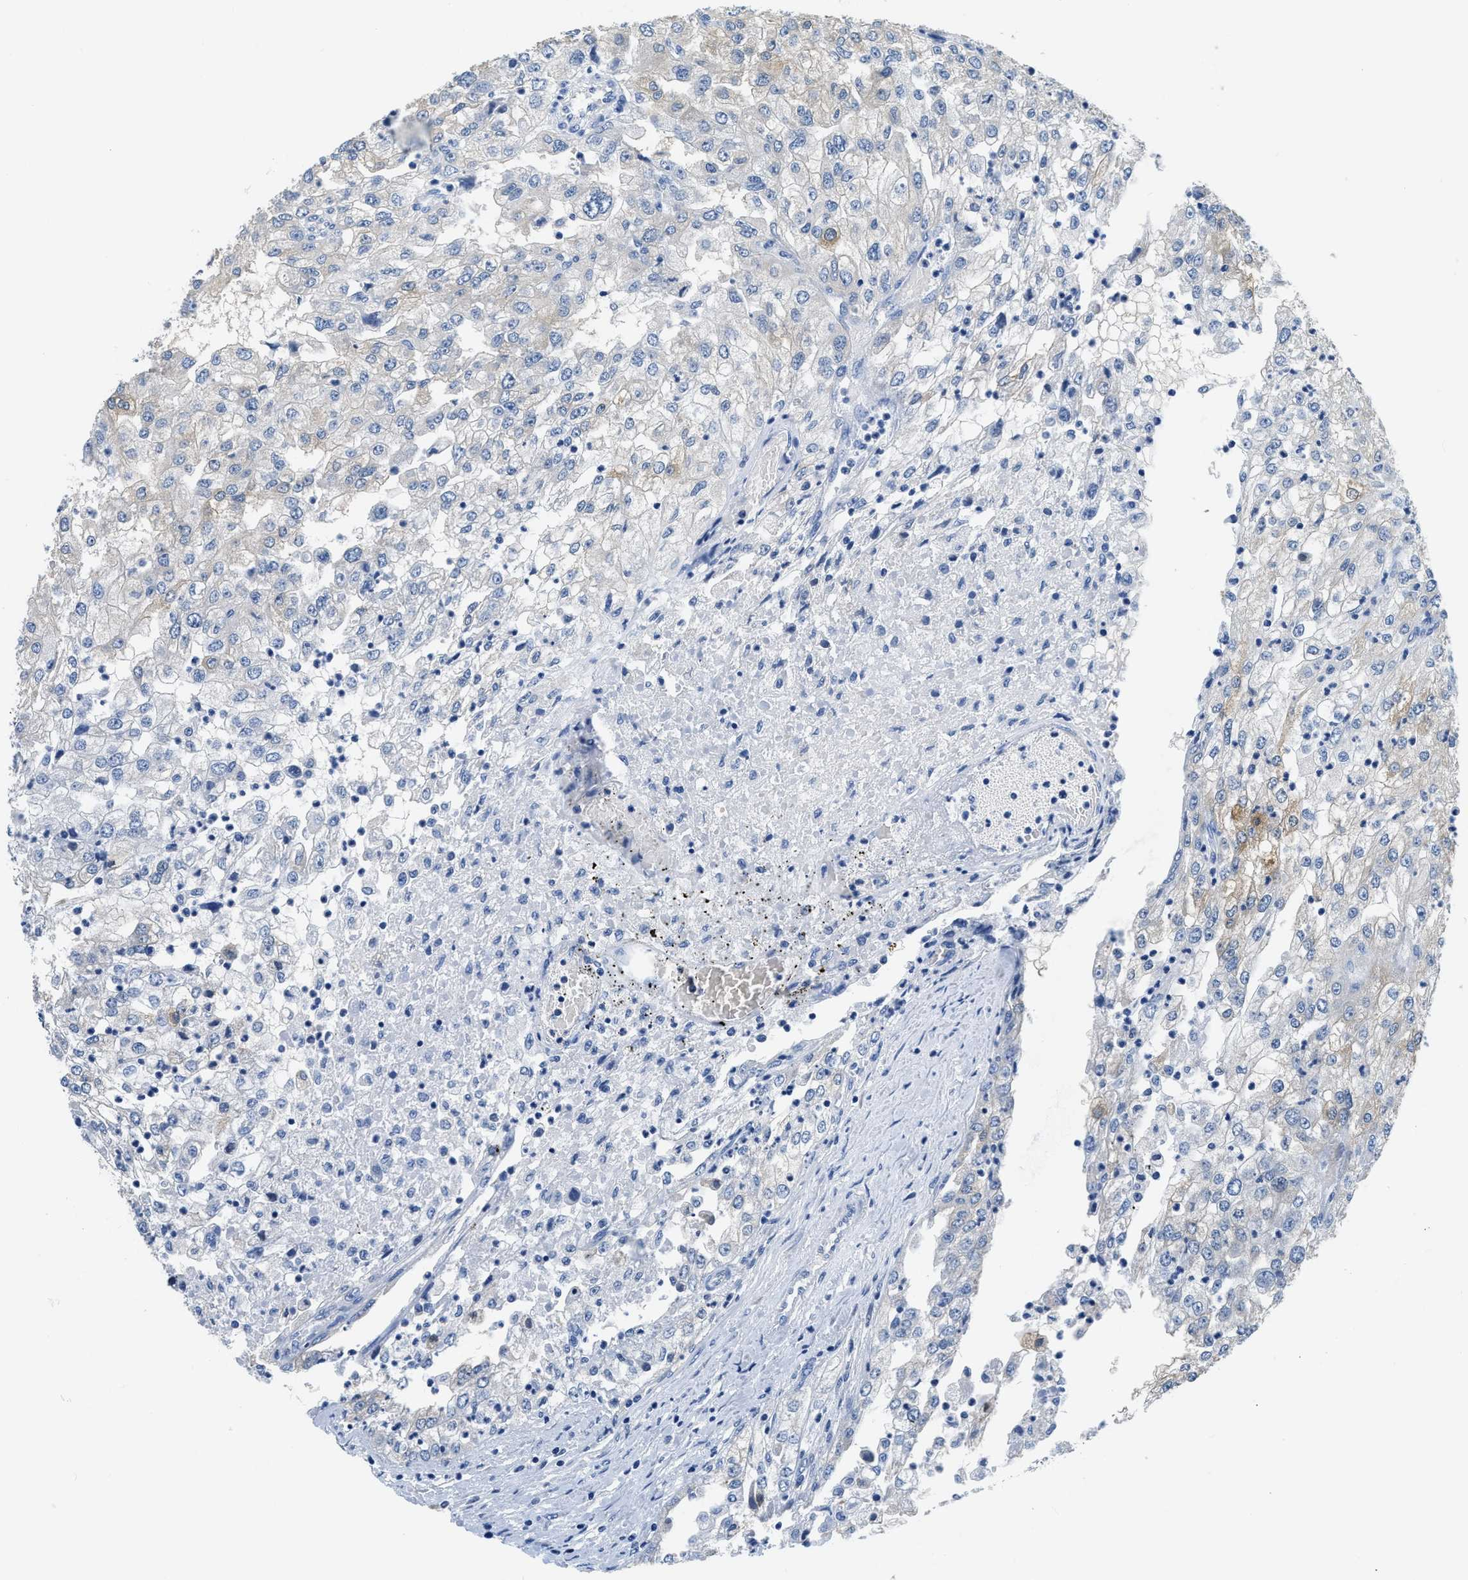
{"staining": {"intensity": "weak", "quantity": "<25%", "location": "cytoplasmic/membranous"}, "tissue": "renal cancer", "cell_type": "Tumor cells", "image_type": "cancer", "snomed": [{"axis": "morphology", "description": "Adenocarcinoma, NOS"}, {"axis": "topography", "description": "Kidney"}], "caption": "A high-resolution micrograph shows IHC staining of renal cancer (adenocarcinoma), which shows no significant staining in tumor cells. Nuclei are stained in blue.", "gene": "ZDHHC13", "patient": {"sex": "female", "age": 54}}